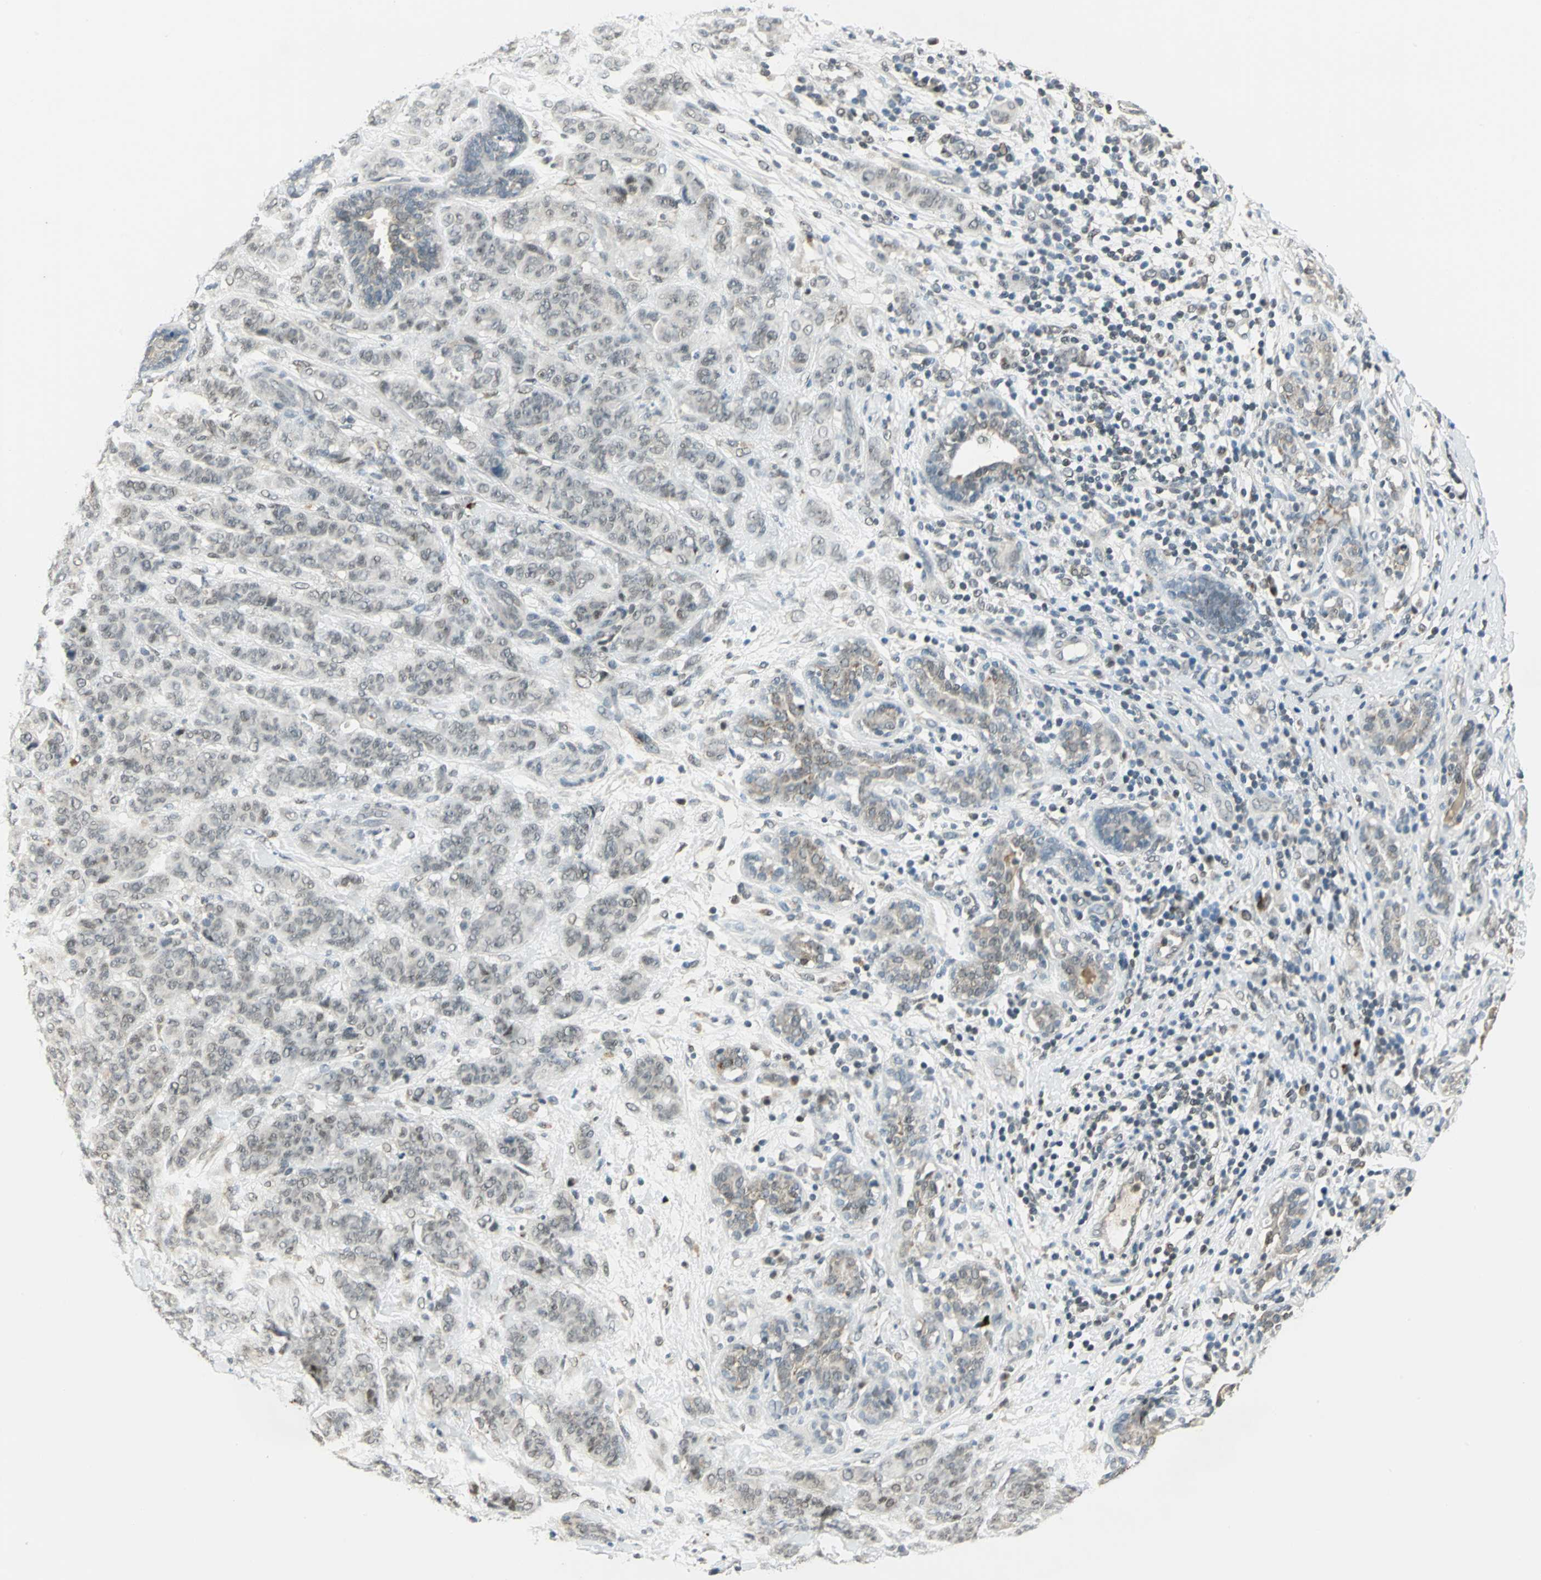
{"staining": {"intensity": "weak", "quantity": "25%-75%", "location": "cytoplasmic/membranous"}, "tissue": "breast cancer", "cell_type": "Tumor cells", "image_type": "cancer", "snomed": [{"axis": "morphology", "description": "Duct carcinoma"}, {"axis": "topography", "description": "Breast"}], "caption": "Protein expression analysis of human breast intraductal carcinoma reveals weak cytoplasmic/membranous staining in about 25%-75% of tumor cells.", "gene": "RAD17", "patient": {"sex": "female", "age": 40}}